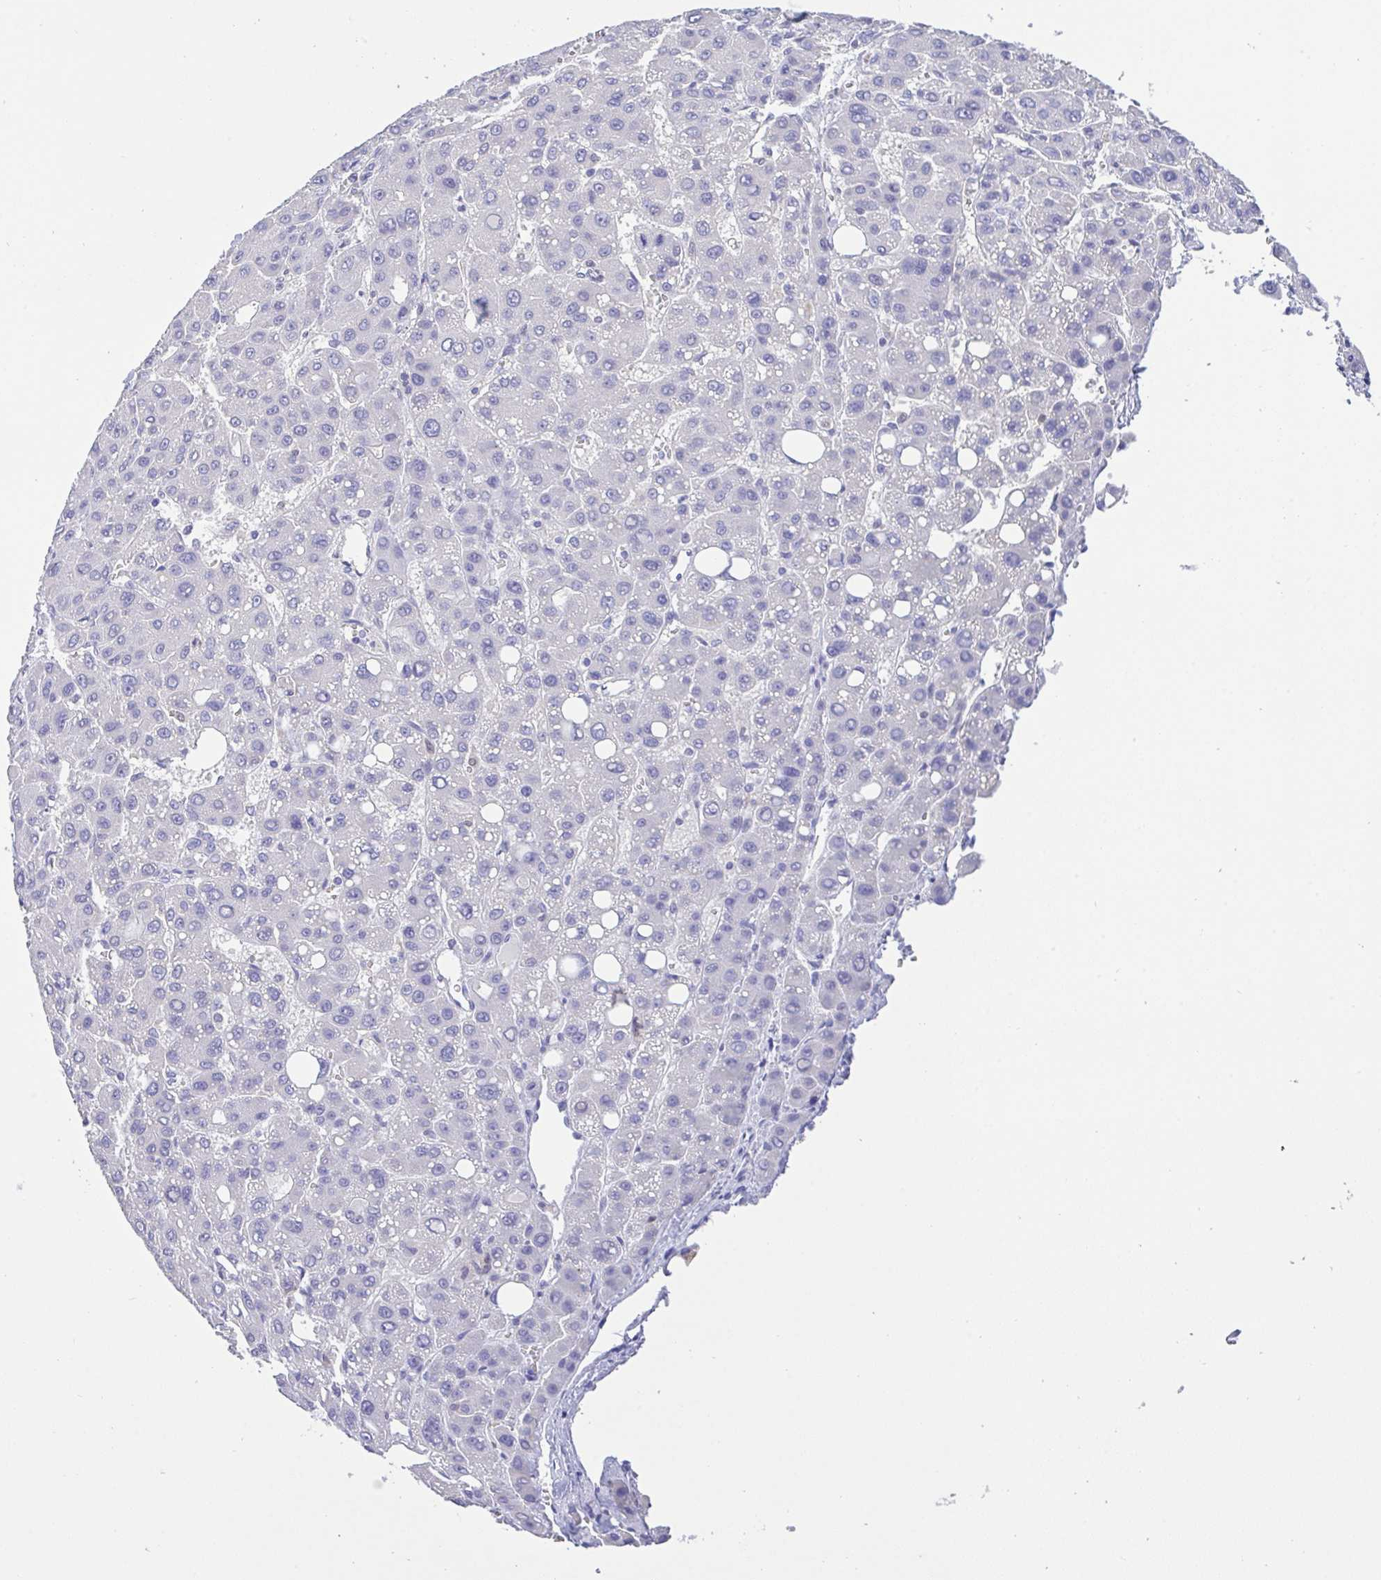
{"staining": {"intensity": "negative", "quantity": "none", "location": "none"}, "tissue": "liver cancer", "cell_type": "Tumor cells", "image_type": "cancer", "snomed": [{"axis": "morphology", "description": "Carcinoma, Hepatocellular, NOS"}, {"axis": "topography", "description": "Liver"}], "caption": "Immunohistochemistry (IHC) photomicrograph of neoplastic tissue: liver cancer (hepatocellular carcinoma) stained with DAB exhibits no significant protein staining in tumor cells. (IHC, brightfield microscopy, high magnification).", "gene": "CA10", "patient": {"sex": "male", "age": 55}}